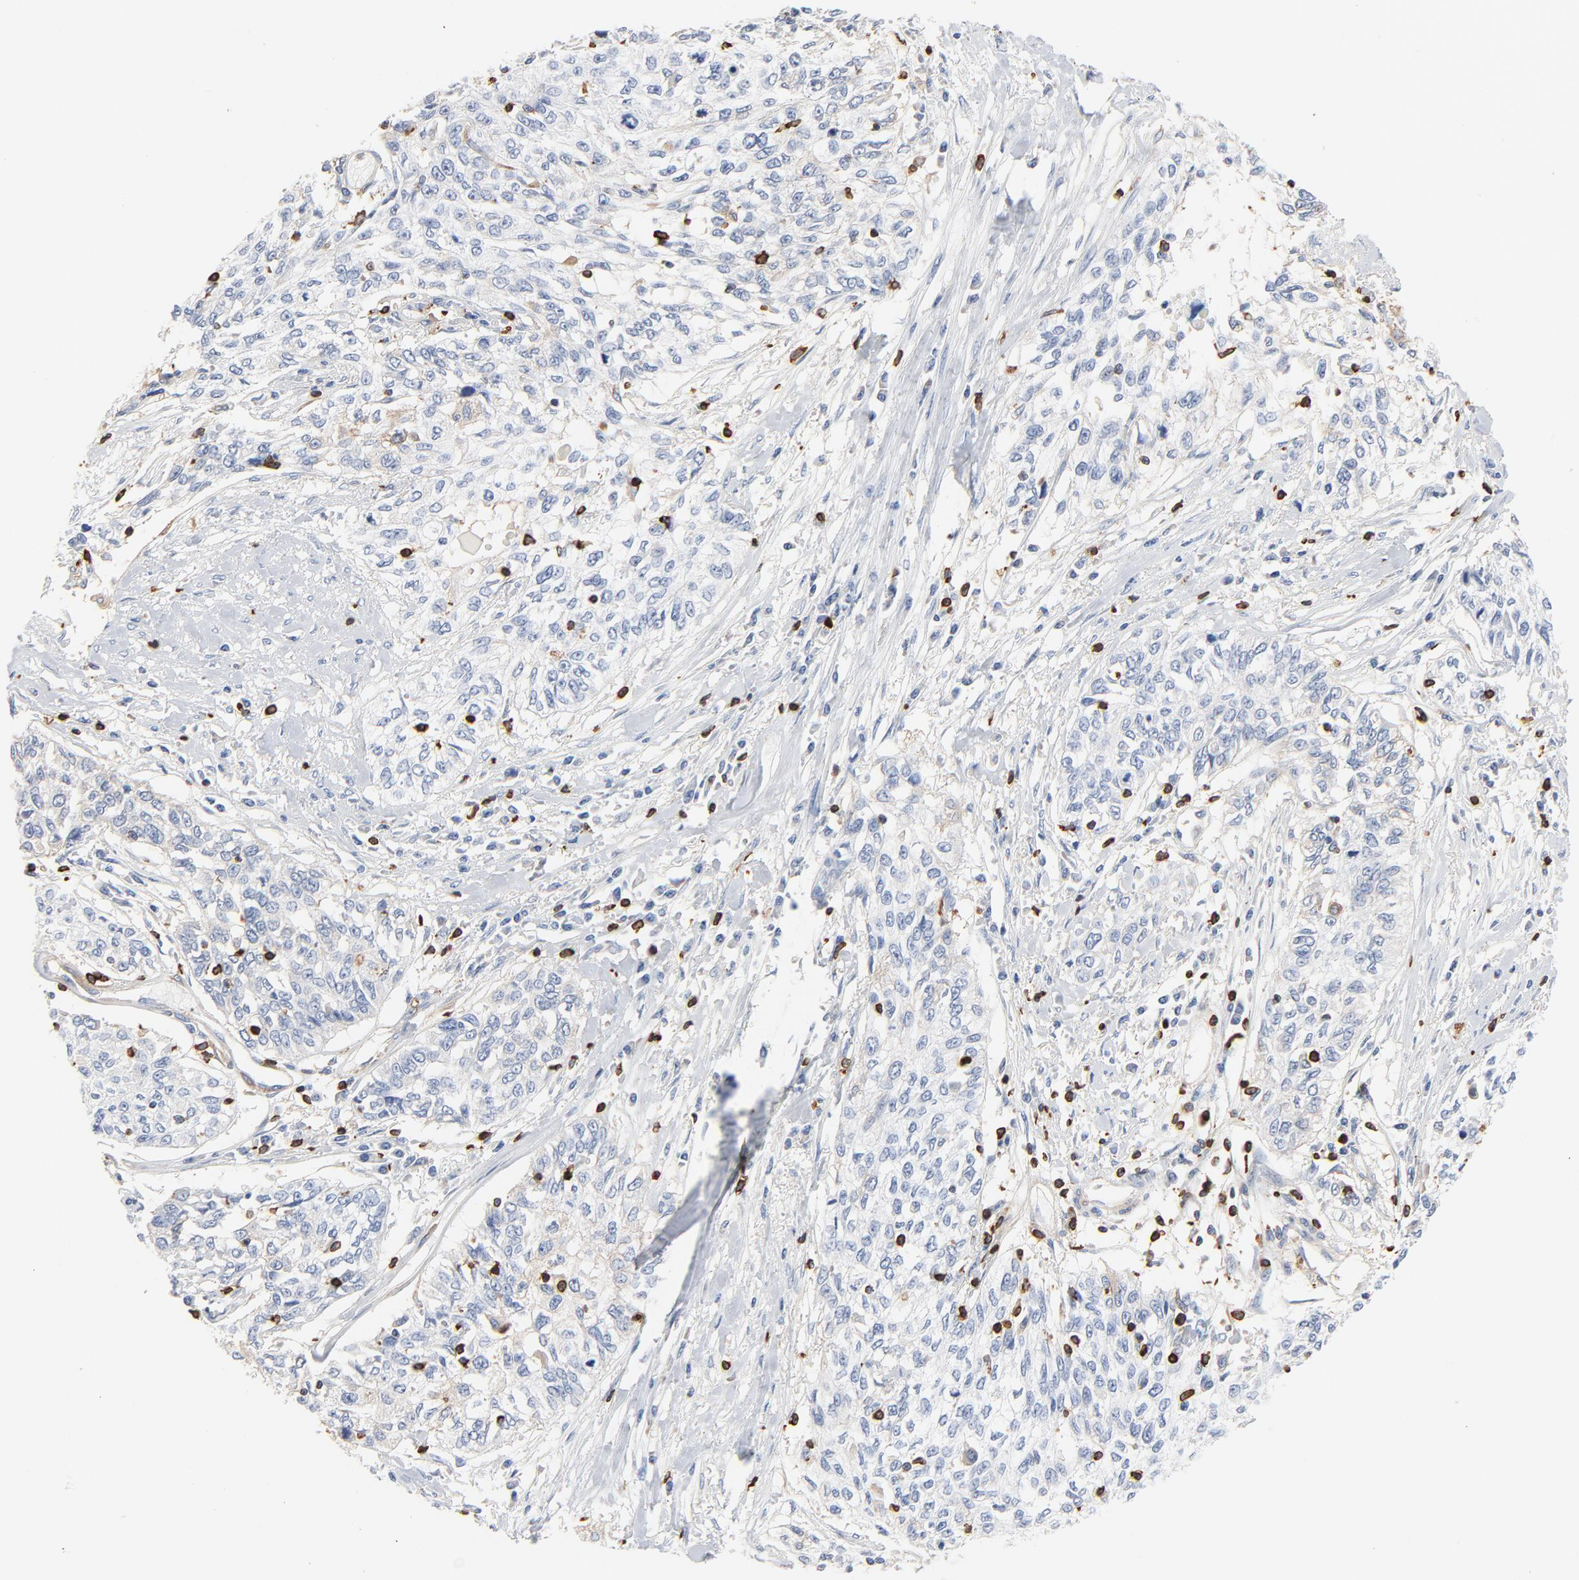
{"staining": {"intensity": "negative", "quantity": "none", "location": "none"}, "tissue": "cervical cancer", "cell_type": "Tumor cells", "image_type": "cancer", "snomed": [{"axis": "morphology", "description": "Squamous cell carcinoma, NOS"}, {"axis": "topography", "description": "Cervix"}], "caption": "Cervical cancer (squamous cell carcinoma) was stained to show a protein in brown. There is no significant staining in tumor cells.", "gene": "SH3KBP1", "patient": {"sex": "female", "age": 57}}